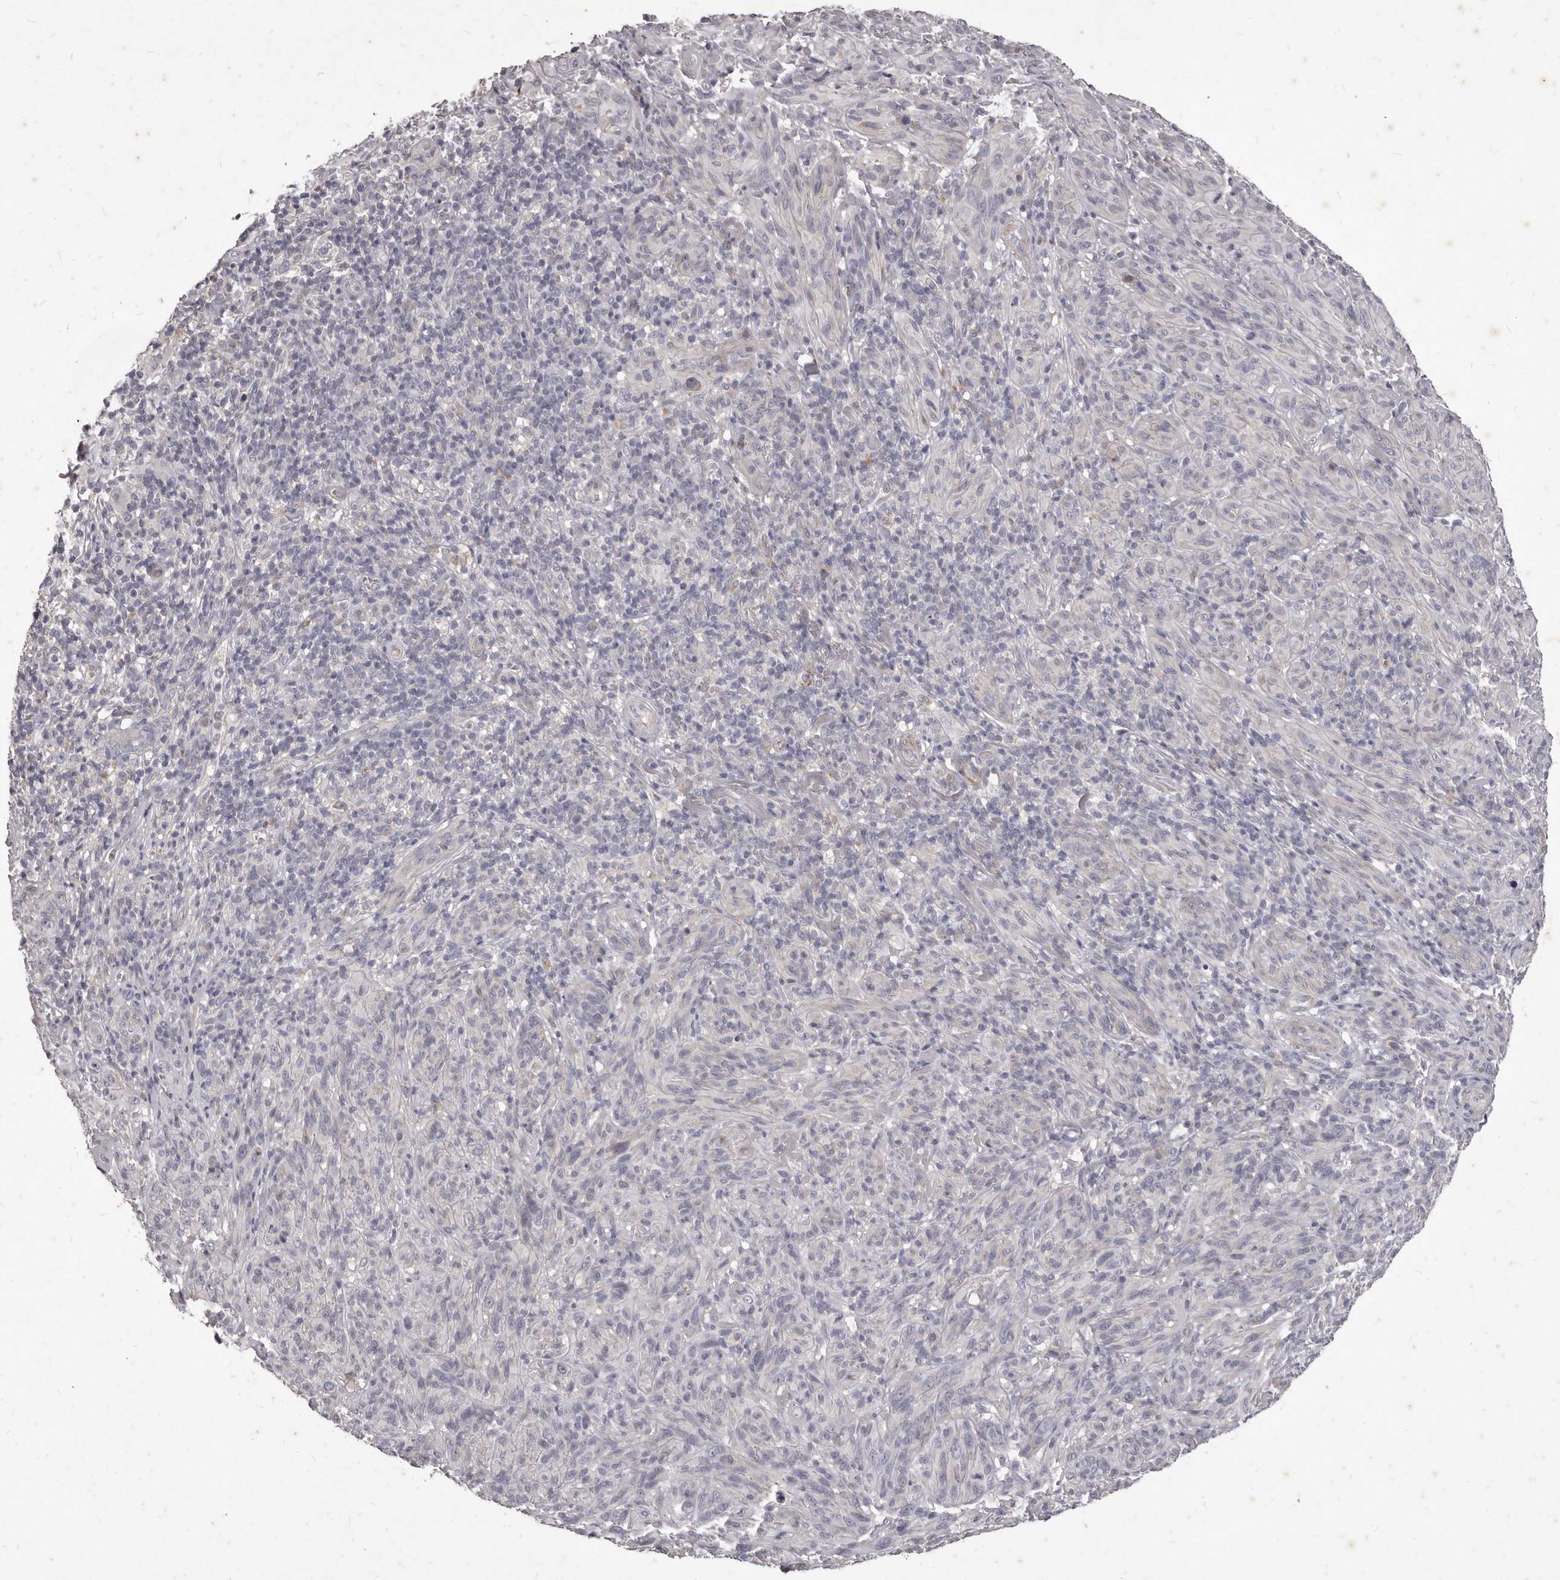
{"staining": {"intensity": "negative", "quantity": "none", "location": "none"}, "tissue": "melanoma", "cell_type": "Tumor cells", "image_type": "cancer", "snomed": [{"axis": "morphology", "description": "Malignant melanoma, NOS"}, {"axis": "topography", "description": "Skin of head"}], "caption": "The IHC micrograph has no significant expression in tumor cells of melanoma tissue.", "gene": "GPRC5C", "patient": {"sex": "male", "age": 96}}